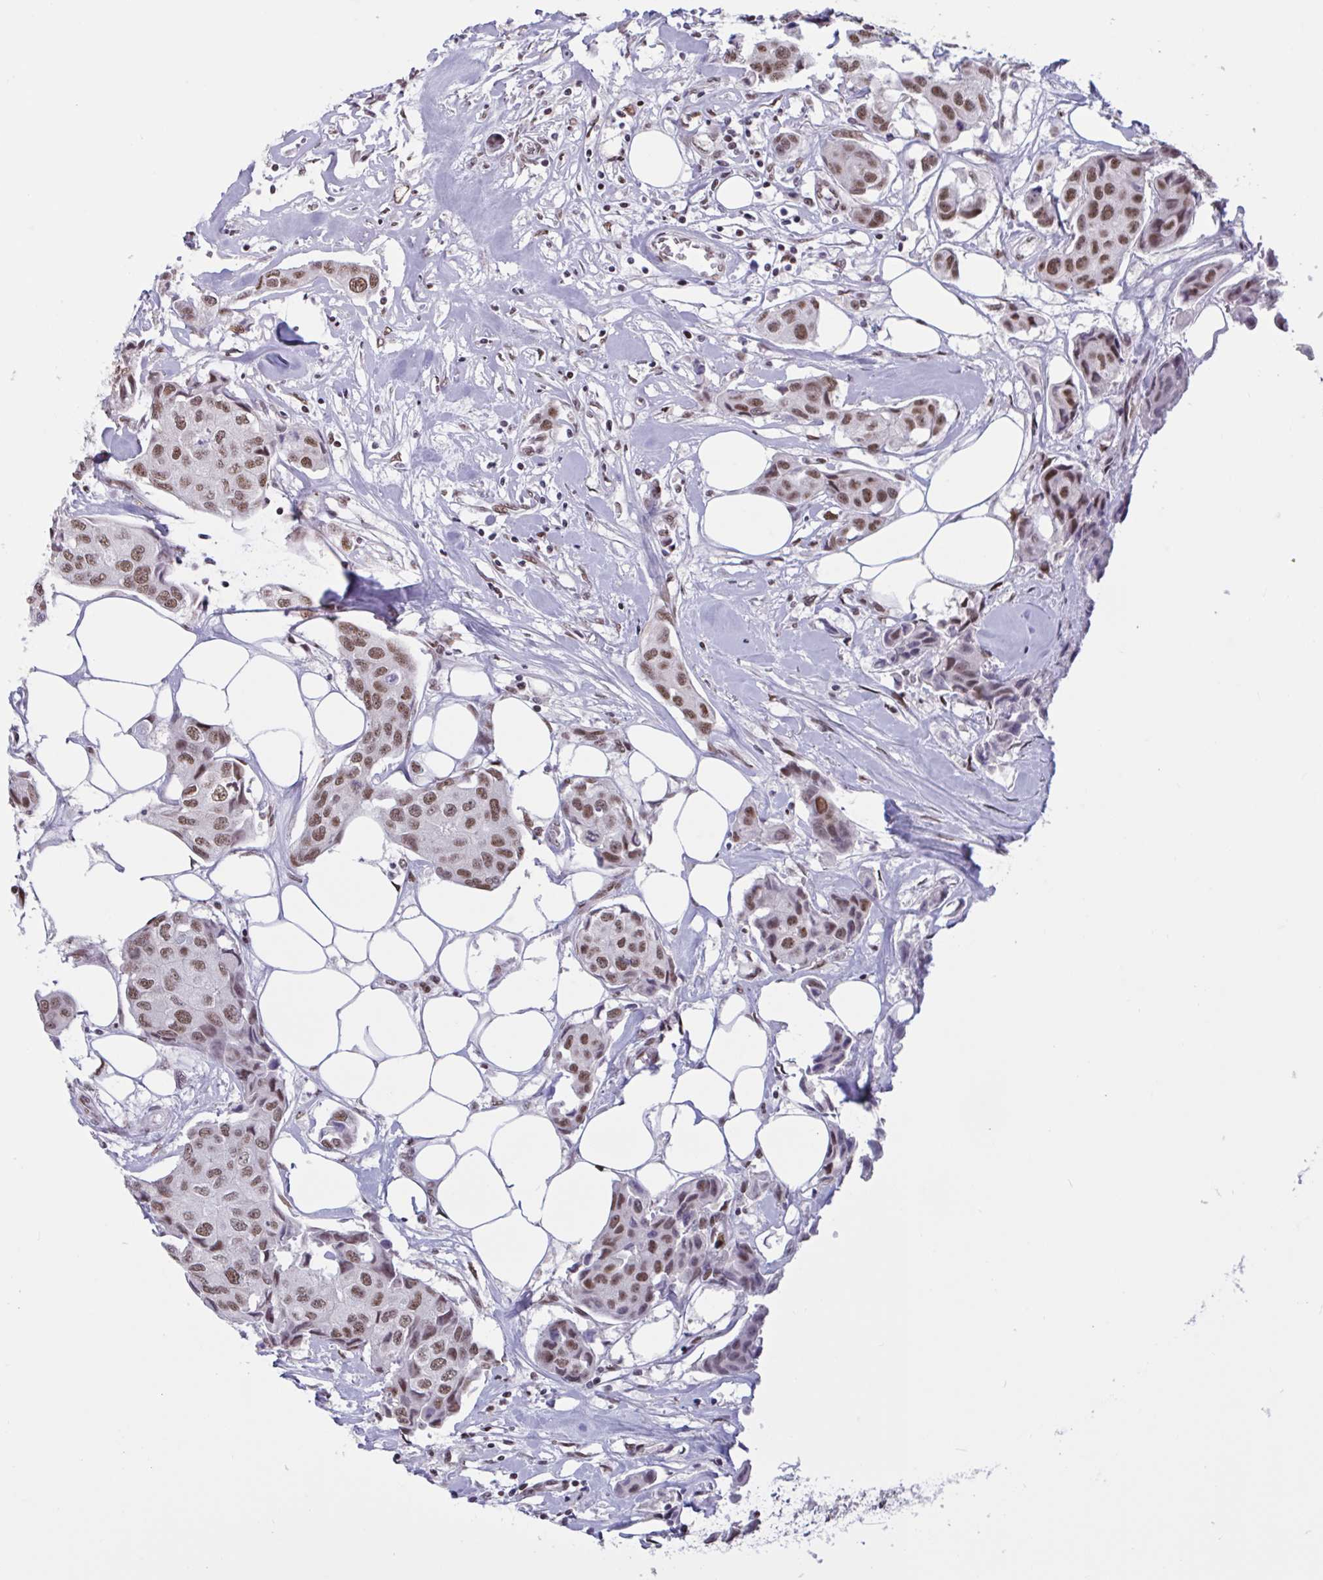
{"staining": {"intensity": "moderate", "quantity": ">75%", "location": "nuclear"}, "tissue": "breast cancer", "cell_type": "Tumor cells", "image_type": "cancer", "snomed": [{"axis": "morphology", "description": "Duct carcinoma"}, {"axis": "topography", "description": "Breast"}, {"axis": "topography", "description": "Lymph node"}], "caption": "Protein expression analysis of breast cancer (infiltrating ductal carcinoma) demonstrates moderate nuclear staining in approximately >75% of tumor cells. (brown staining indicates protein expression, while blue staining denotes nuclei).", "gene": "CBFA2T2", "patient": {"sex": "female", "age": 80}}